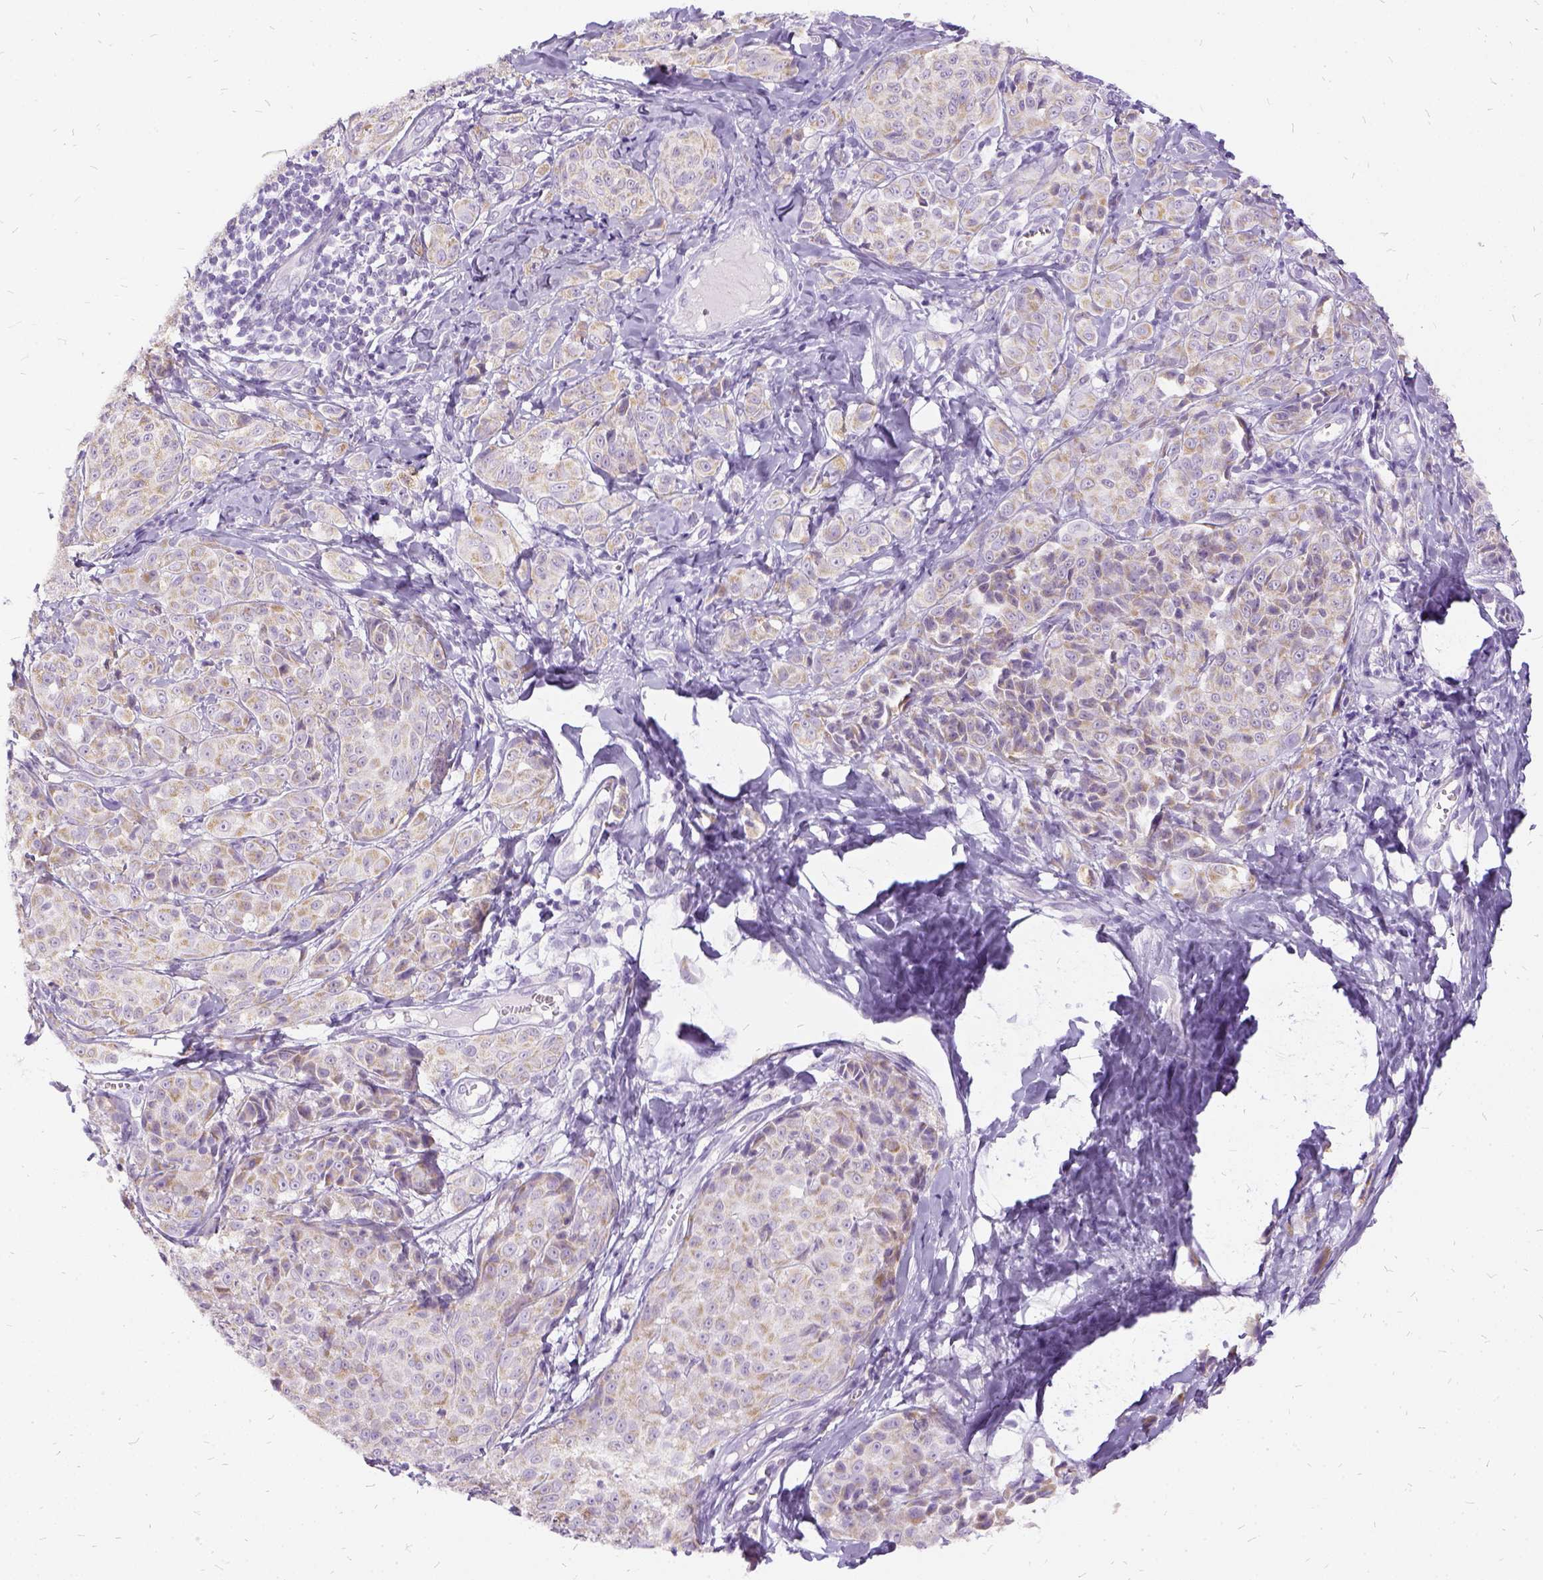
{"staining": {"intensity": "moderate", "quantity": ">75%", "location": "cytoplasmic/membranous"}, "tissue": "melanoma", "cell_type": "Tumor cells", "image_type": "cancer", "snomed": [{"axis": "morphology", "description": "Malignant melanoma, NOS"}, {"axis": "topography", "description": "Skin"}], "caption": "Immunohistochemical staining of human malignant melanoma demonstrates moderate cytoplasmic/membranous protein positivity in approximately >75% of tumor cells.", "gene": "FDX1", "patient": {"sex": "male", "age": 89}}